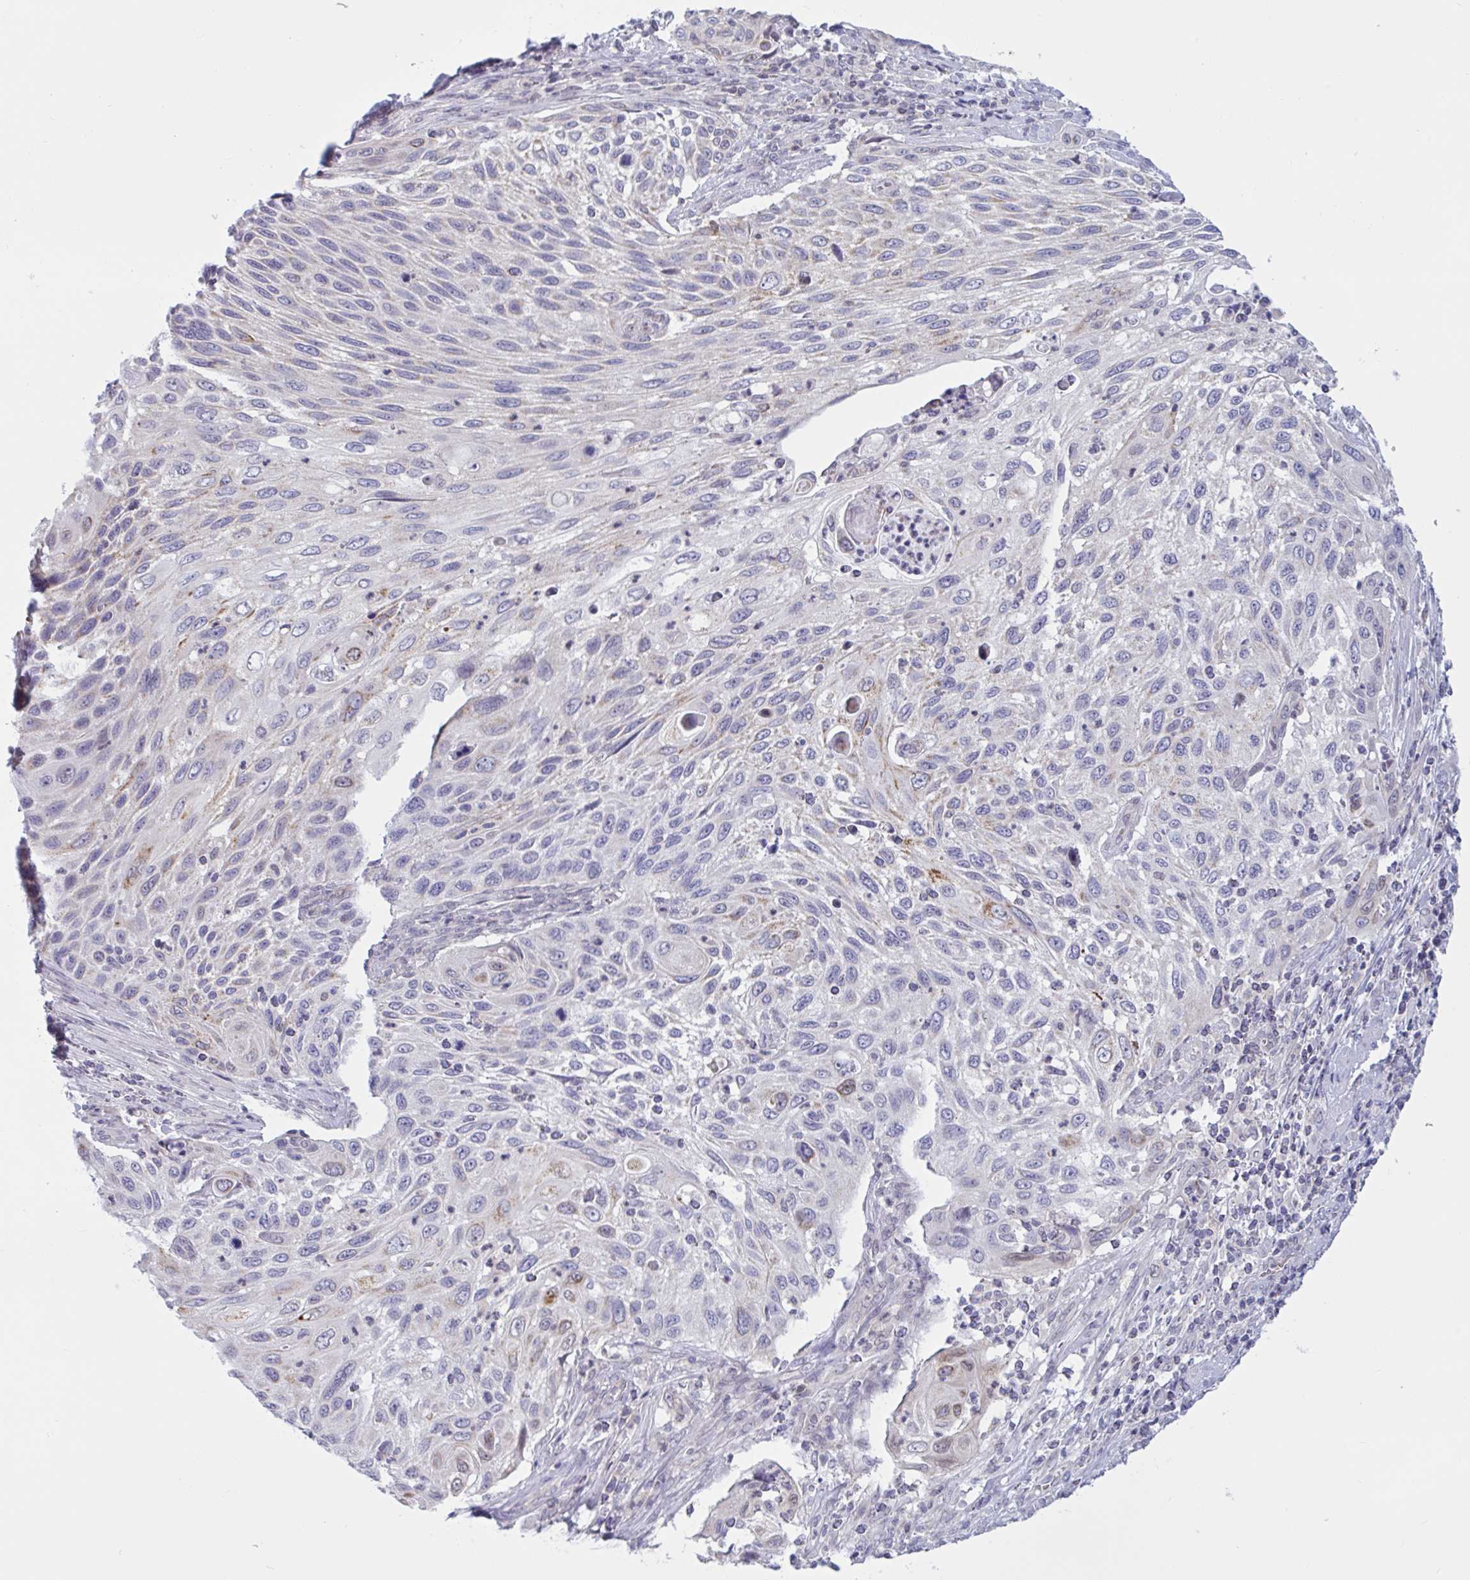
{"staining": {"intensity": "weak", "quantity": "<25%", "location": "cytoplasmic/membranous"}, "tissue": "cervical cancer", "cell_type": "Tumor cells", "image_type": "cancer", "snomed": [{"axis": "morphology", "description": "Squamous cell carcinoma, NOS"}, {"axis": "topography", "description": "Cervix"}], "caption": "Immunohistochemistry (IHC) histopathology image of neoplastic tissue: human cervical cancer (squamous cell carcinoma) stained with DAB (3,3'-diaminobenzidine) demonstrates no significant protein expression in tumor cells. (Brightfield microscopy of DAB IHC at high magnification).", "gene": "TANK", "patient": {"sex": "female", "age": 70}}